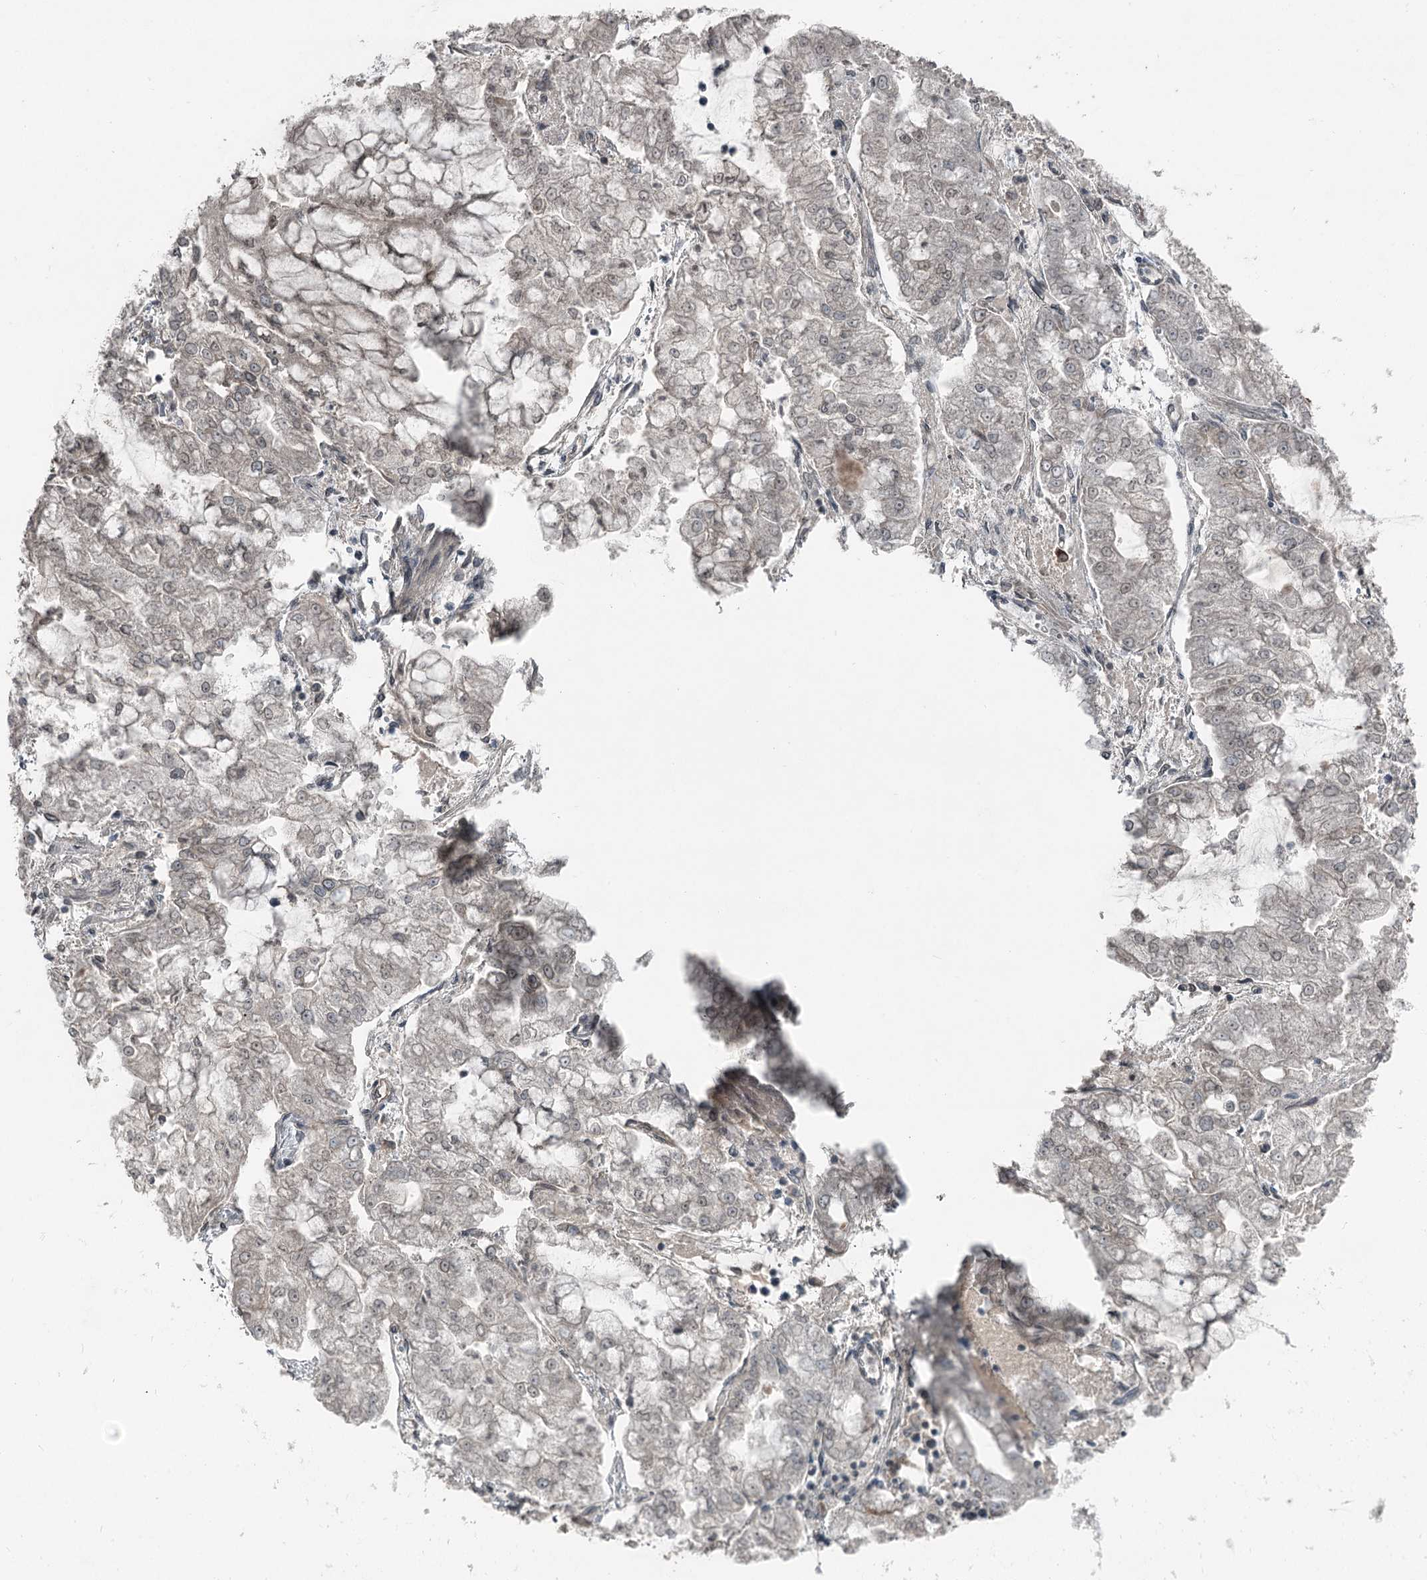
{"staining": {"intensity": "weak", "quantity": "<25%", "location": "cytoplasmic/membranous"}, "tissue": "stomach cancer", "cell_type": "Tumor cells", "image_type": "cancer", "snomed": [{"axis": "morphology", "description": "Adenocarcinoma, NOS"}, {"axis": "topography", "description": "Stomach"}], "caption": "Stomach adenocarcinoma was stained to show a protein in brown. There is no significant expression in tumor cells.", "gene": "SLC39A8", "patient": {"sex": "male", "age": 76}}